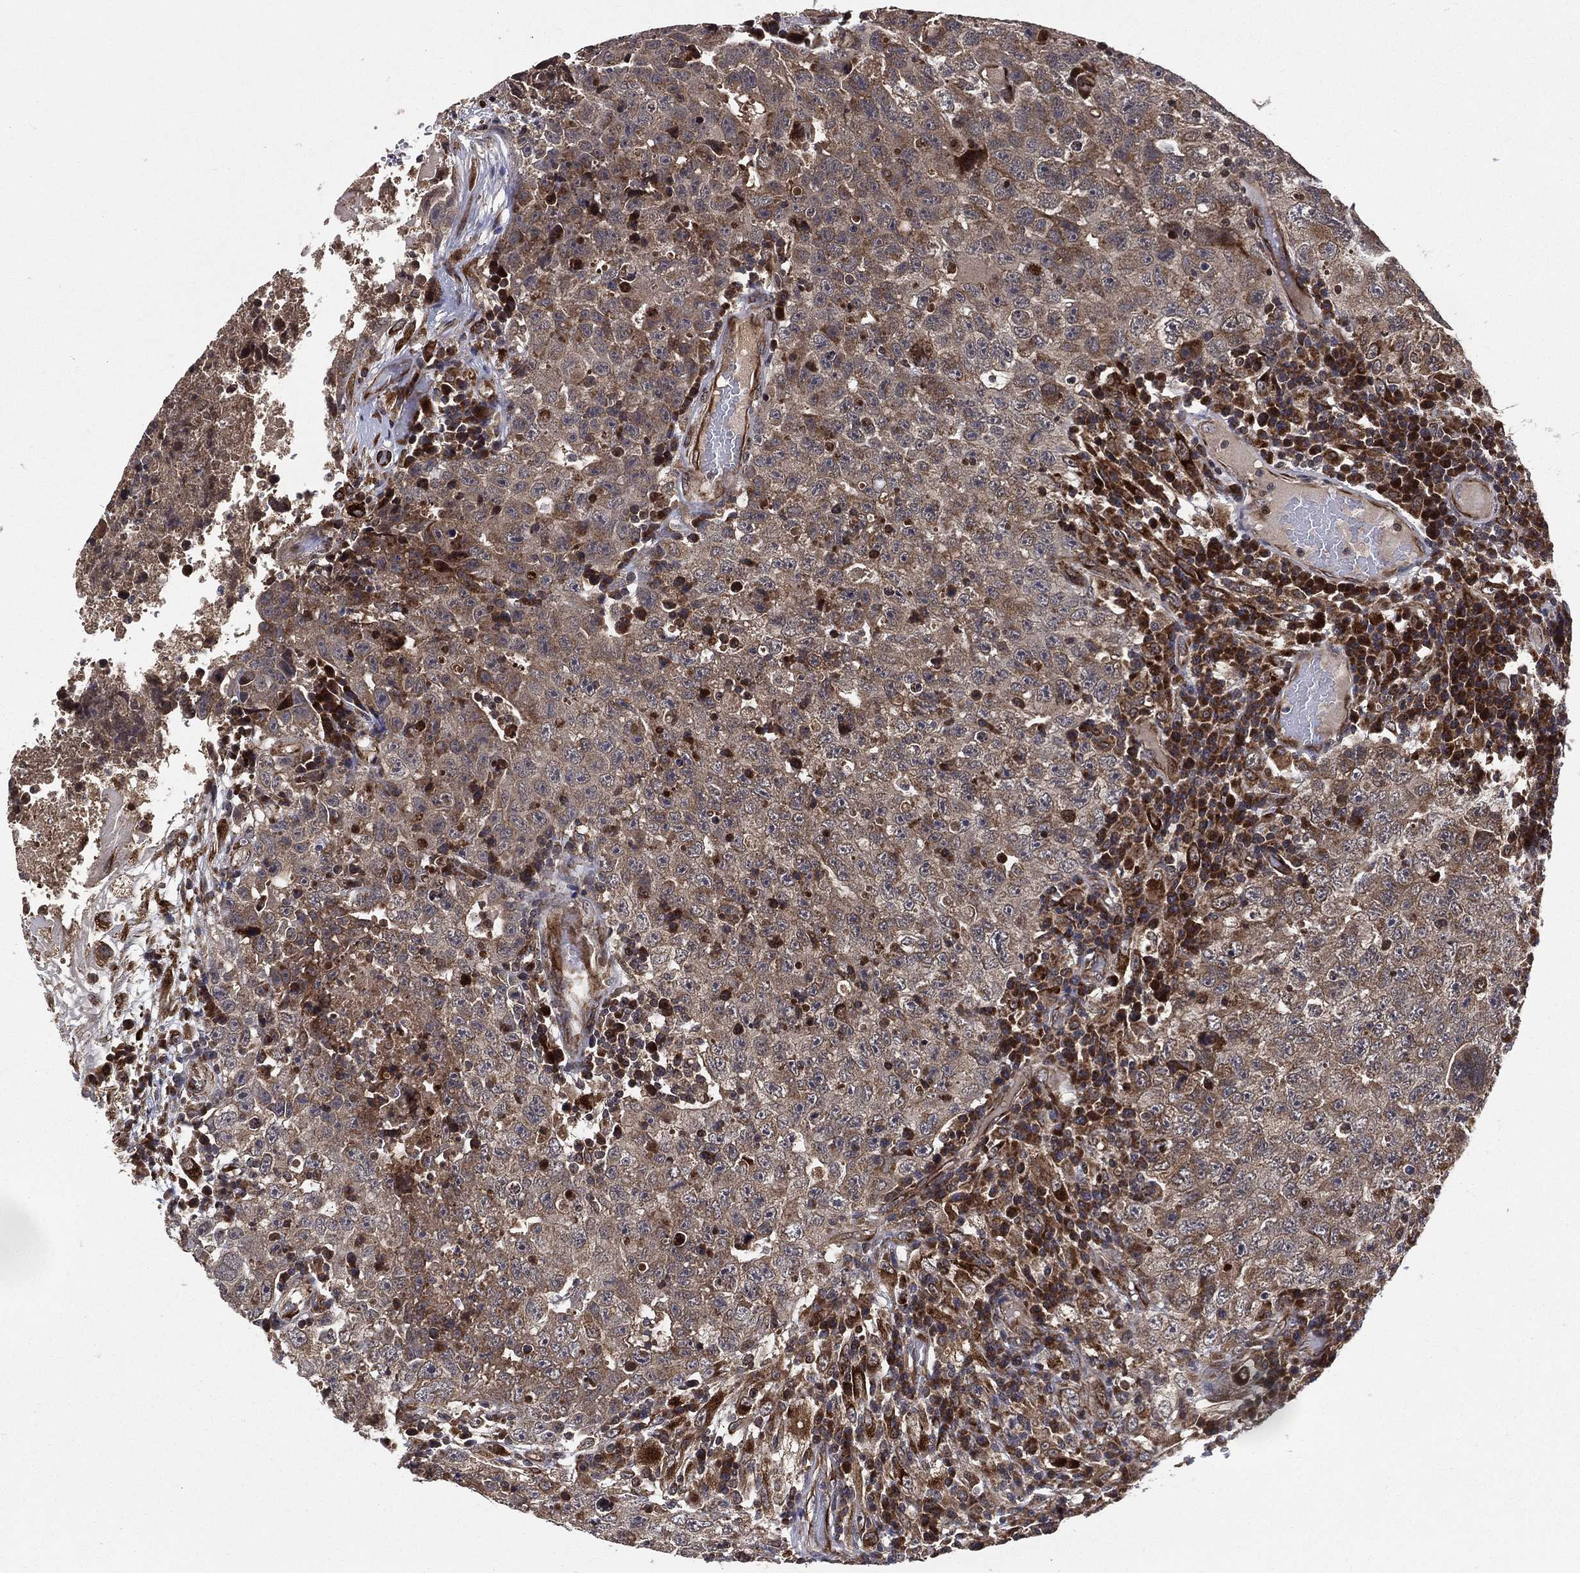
{"staining": {"intensity": "strong", "quantity": "25%-75%", "location": "cytoplasmic/membranous"}, "tissue": "testis cancer", "cell_type": "Tumor cells", "image_type": "cancer", "snomed": [{"axis": "morphology", "description": "Necrosis, NOS"}, {"axis": "morphology", "description": "Carcinoma, Embryonal, NOS"}, {"axis": "topography", "description": "Testis"}], "caption": "Strong cytoplasmic/membranous staining is present in approximately 25%-75% of tumor cells in testis cancer (embryonal carcinoma).", "gene": "RAB11FIP4", "patient": {"sex": "male", "age": 19}}